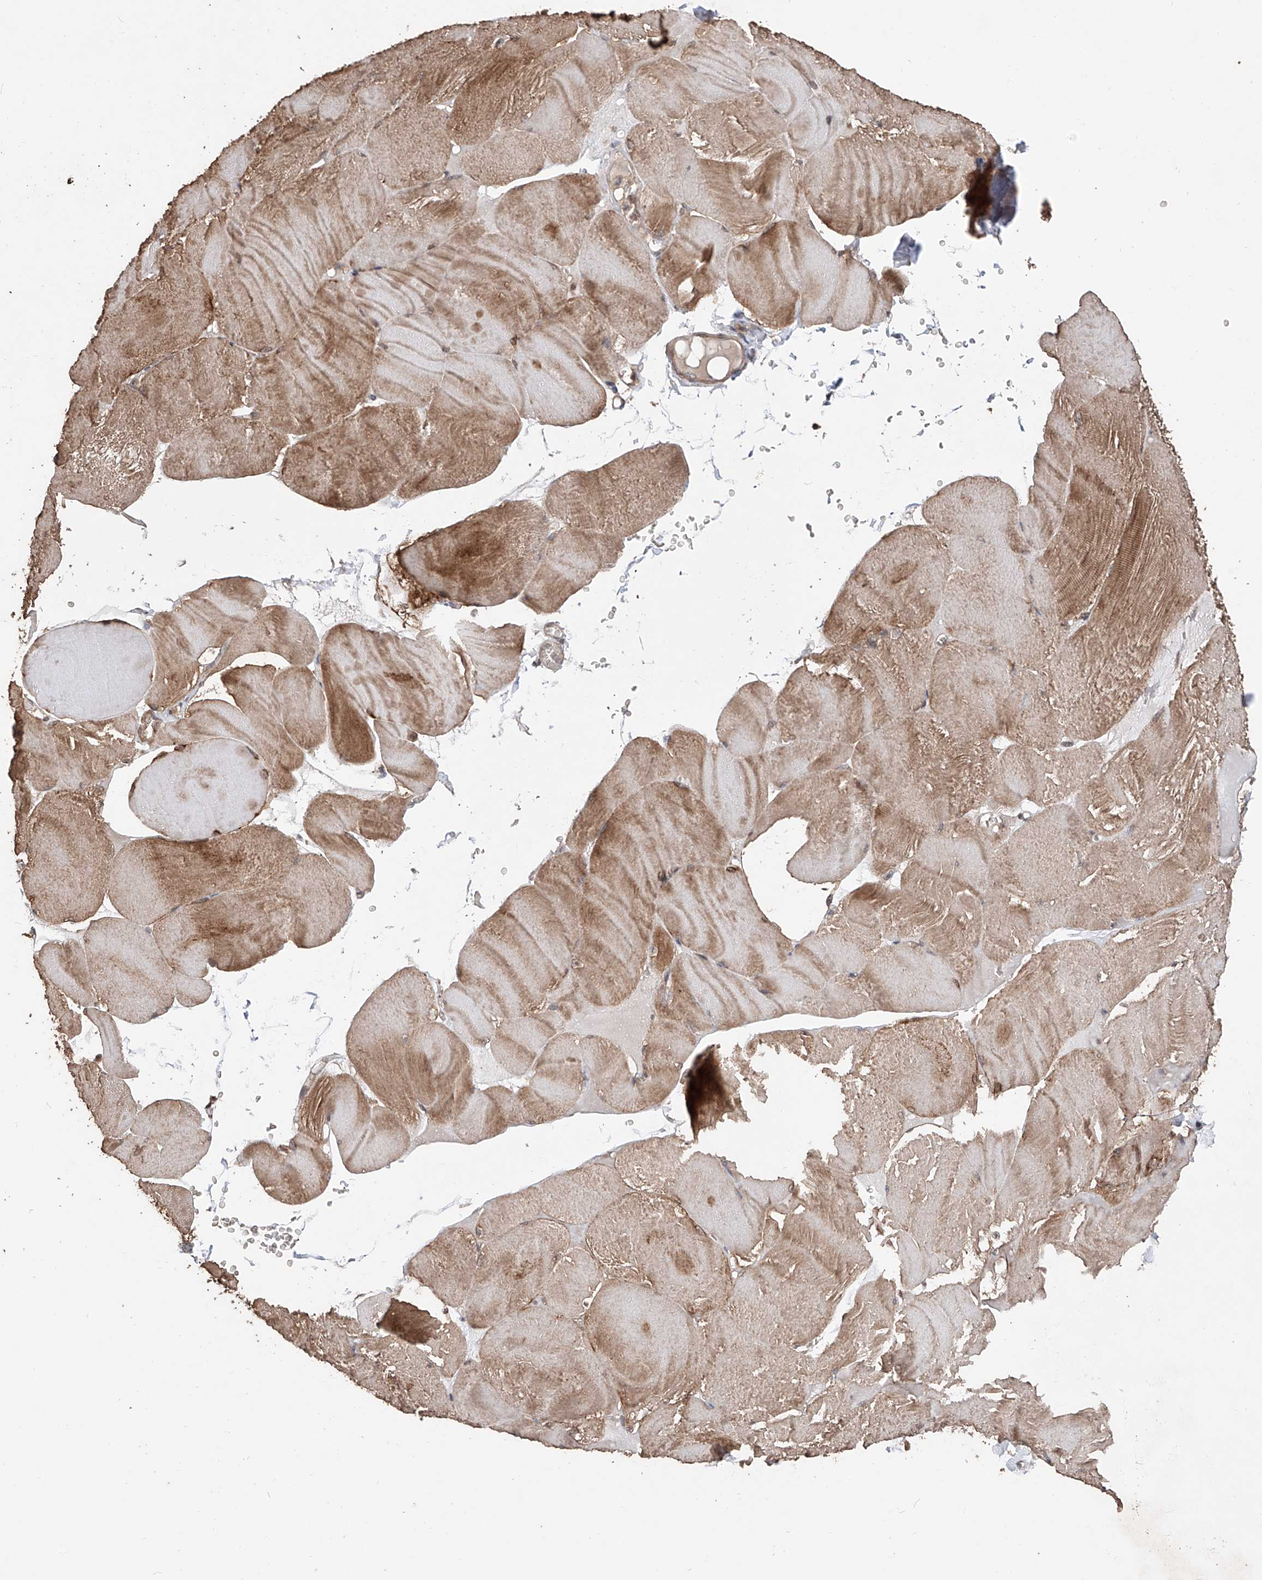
{"staining": {"intensity": "moderate", "quantity": ">75%", "location": "cytoplasmic/membranous"}, "tissue": "skeletal muscle", "cell_type": "Myocytes", "image_type": "normal", "snomed": [{"axis": "morphology", "description": "Normal tissue, NOS"}, {"axis": "morphology", "description": "Basal cell carcinoma"}, {"axis": "topography", "description": "Skeletal muscle"}], "caption": "The micrograph displays staining of benign skeletal muscle, revealing moderate cytoplasmic/membranous protein positivity (brown color) within myocytes.", "gene": "FAM135A", "patient": {"sex": "female", "age": 64}}